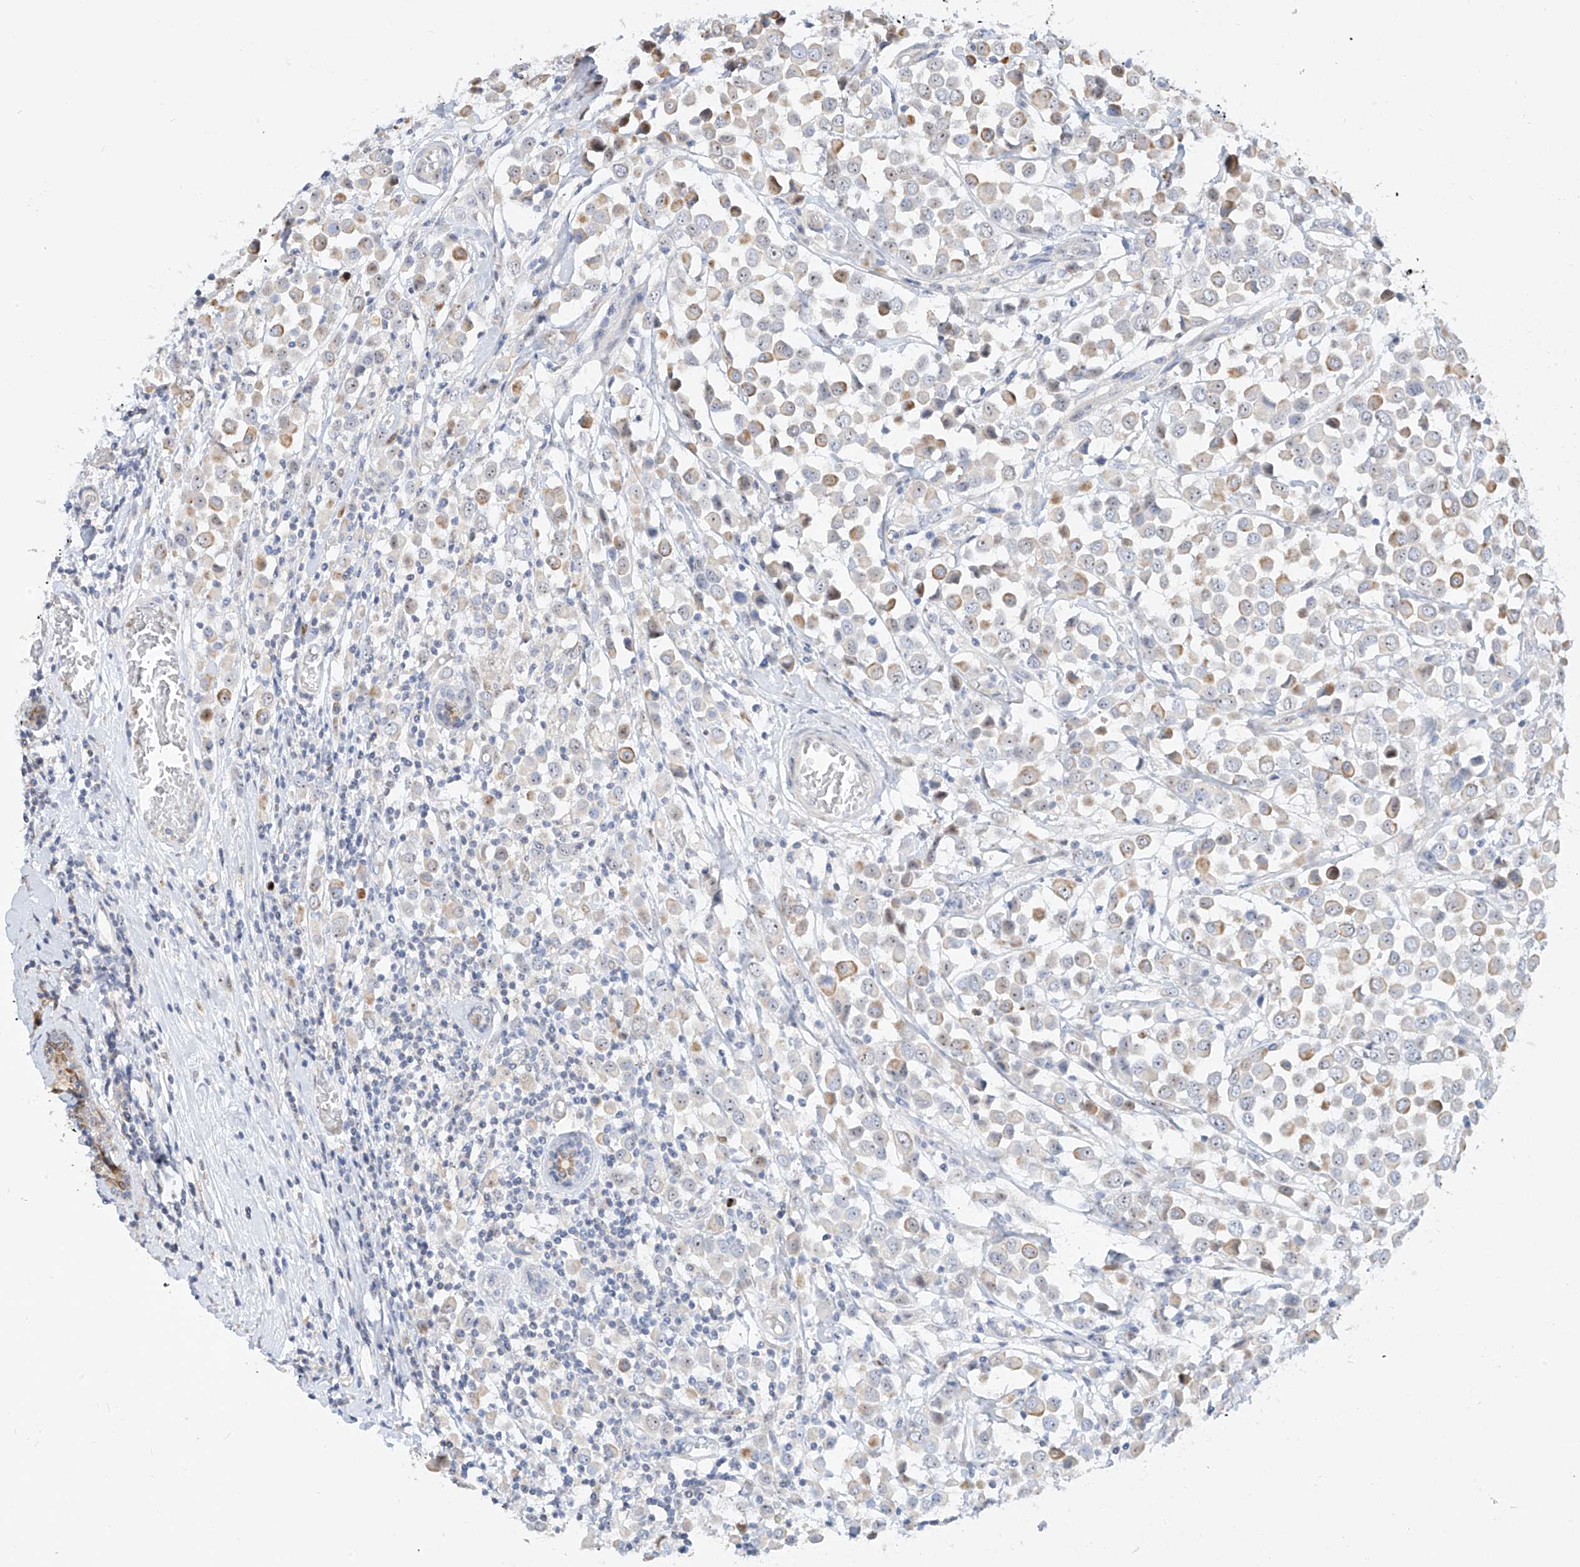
{"staining": {"intensity": "weak", "quantity": "25%-75%", "location": "cytoplasmic/membranous,nuclear"}, "tissue": "breast cancer", "cell_type": "Tumor cells", "image_type": "cancer", "snomed": [{"axis": "morphology", "description": "Duct carcinoma"}, {"axis": "topography", "description": "Breast"}], "caption": "About 25%-75% of tumor cells in breast cancer display weak cytoplasmic/membranous and nuclear protein positivity as visualized by brown immunohistochemical staining.", "gene": "SNU13", "patient": {"sex": "female", "age": 61}}